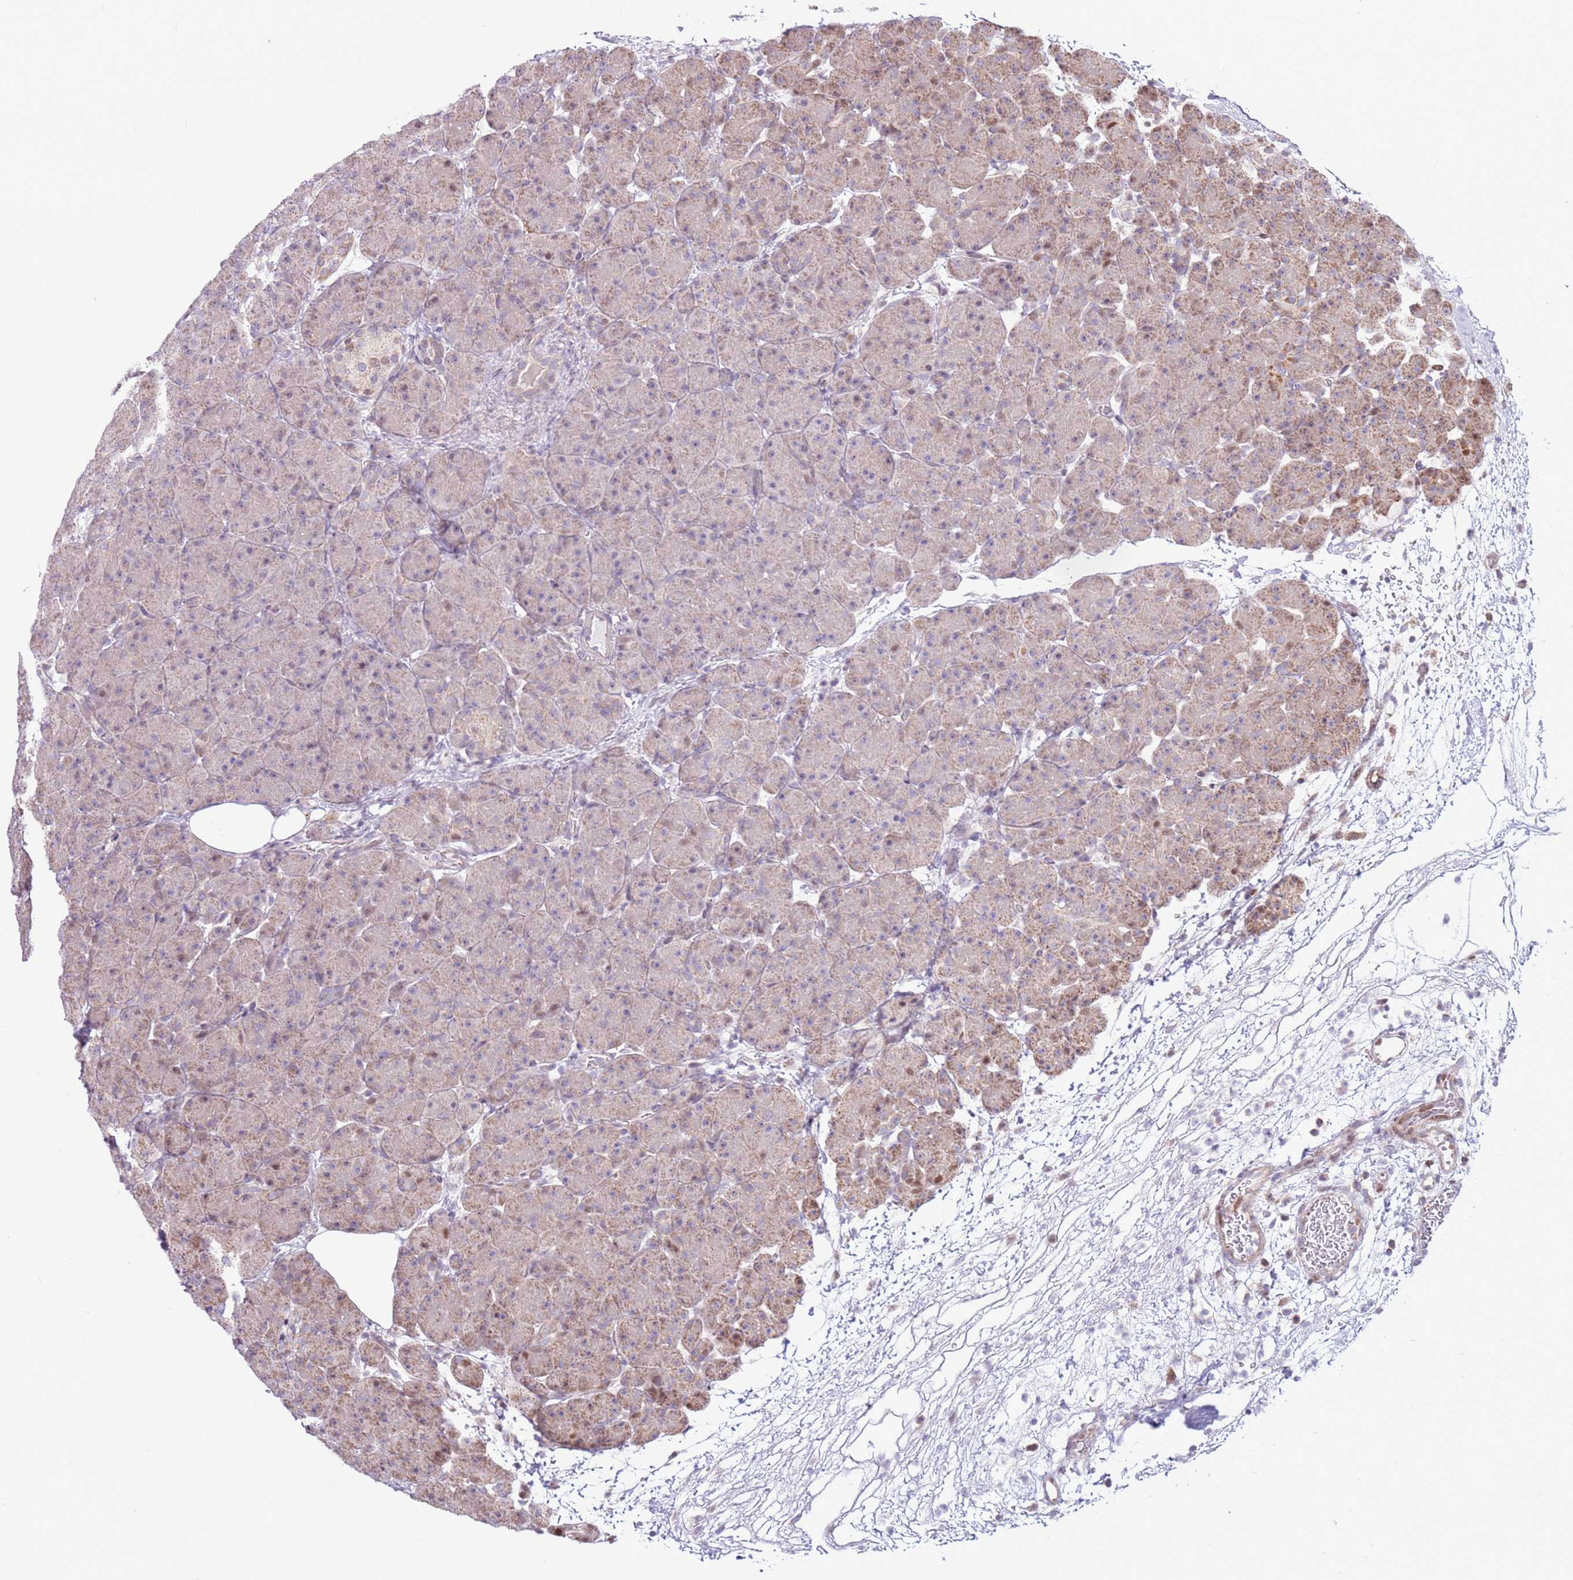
{"staining": {"intensity": "moderate", "quantity": "25%-75%", "location": "cytoplasmic/membranous,nuclear"}, "tissue": "pancreas", "cell_type": "Exocrine glandular cells", "image_type": "normal", "snomed": [{"axis": "morphology", "description": "Normal tissue, NOS"}, {"axis": "topography", "description": "Pancreas"}], "caption": "Pancreas stained for a protein (brown) shows moderate cytoplasmic/membranous,nuclear positive expression in approximately 25%-75% of exocrine glandular cells.", "gene": "PCTP", "patient": {"sex": "male", "age": 66}}